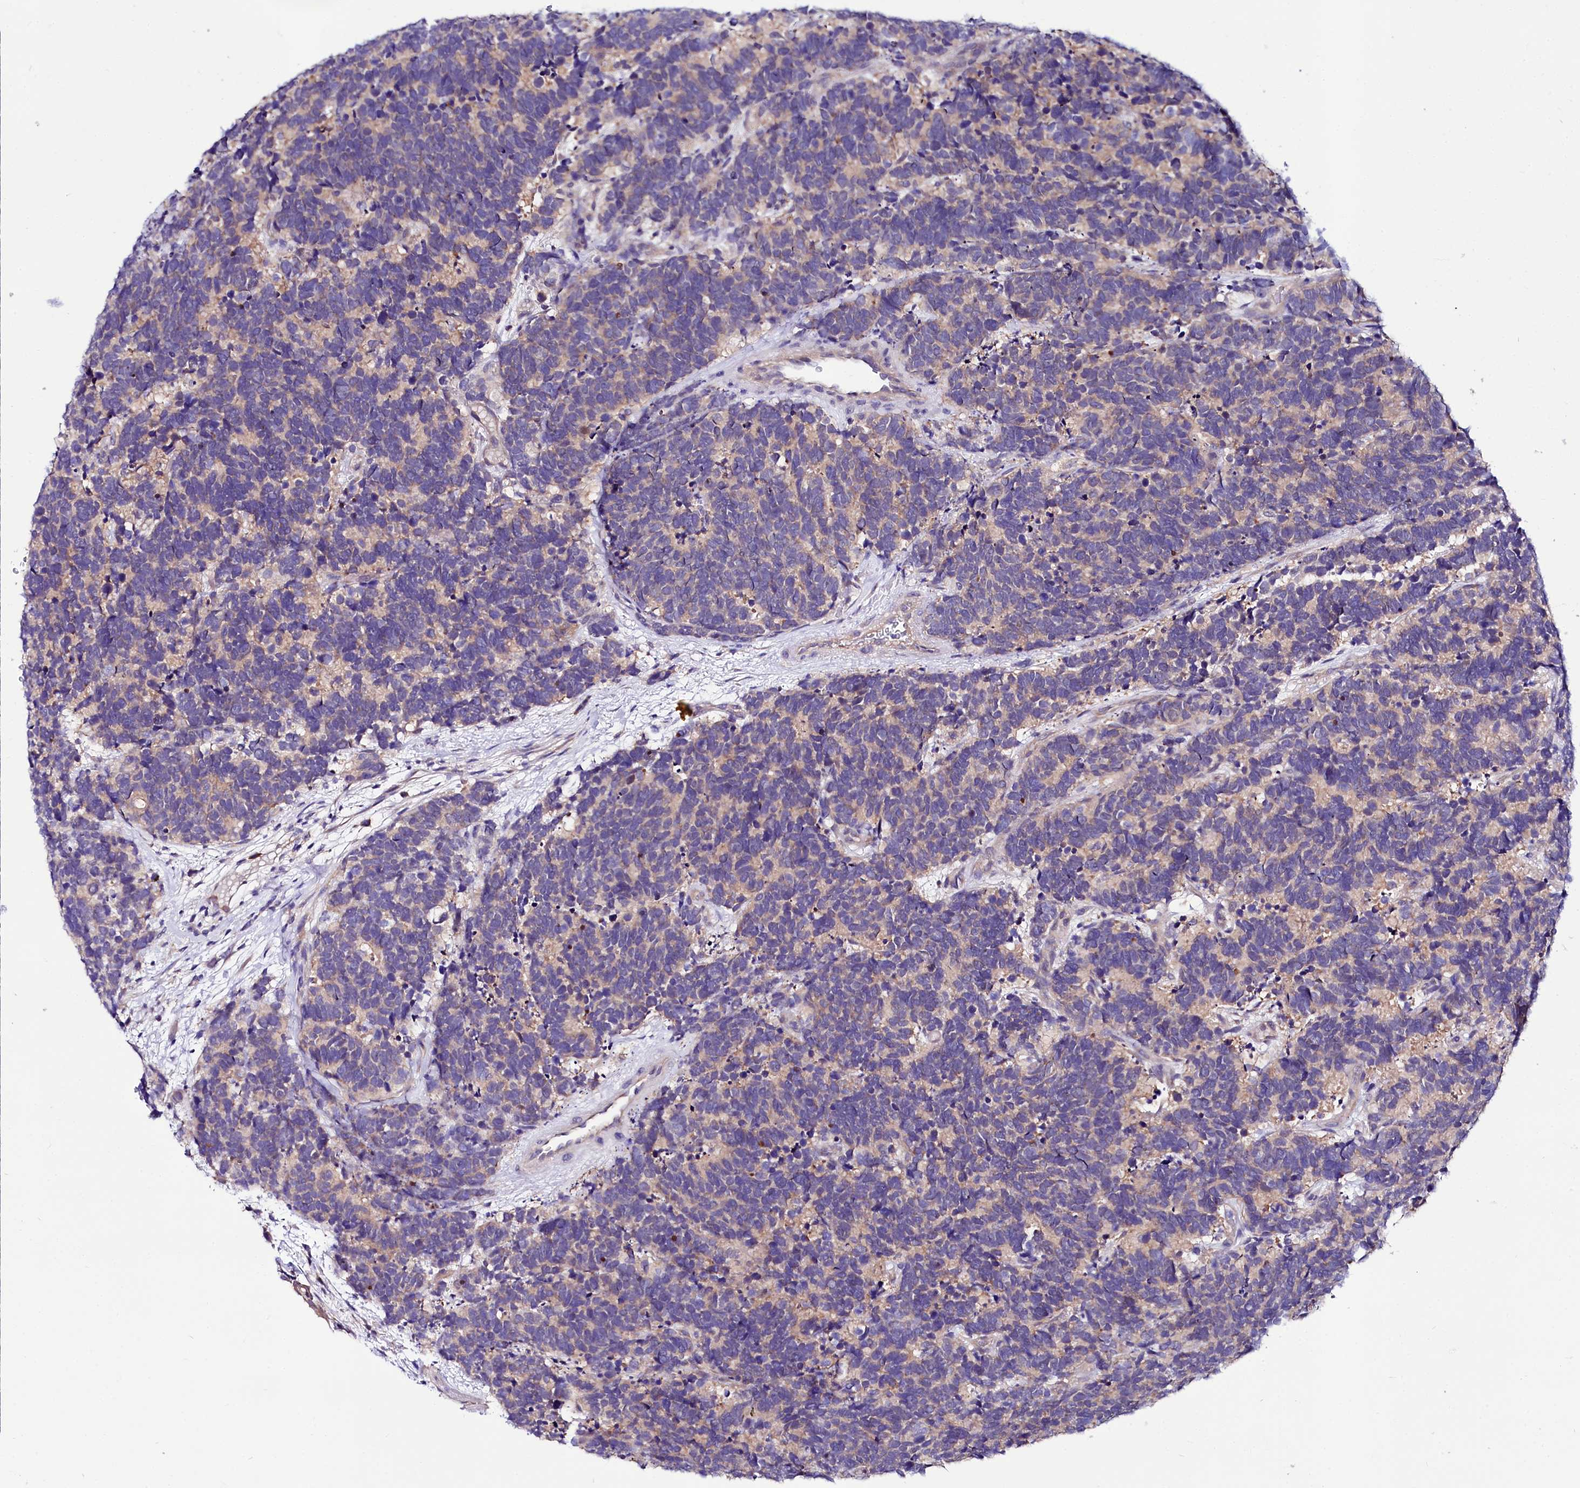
{"staining": {"intensity": "negative", "quantity": "none", "location": "none"}, "tissue": "carcinoid", "cell_type": "Tumor cells", "image_type": "cancer", "snomed": [{"axis": "morphology", "description": "Carcinoma, NOS"}, {"axis": "morphology", "description": "Carcinoid, malignant, NOS"}, {"axis": "topography", "description": "Urinary bladder"}], "caption": "High magnification brightfield microscopy of carcinoid (malignant) stained with DAB (3,3'-diaminobenzidine) (brown) and counterstained with hematoxylin (blue): tumor cells show no significant positivity.", "gene": "ABHD5", "patient": {"sex": "male", "age": 57}}